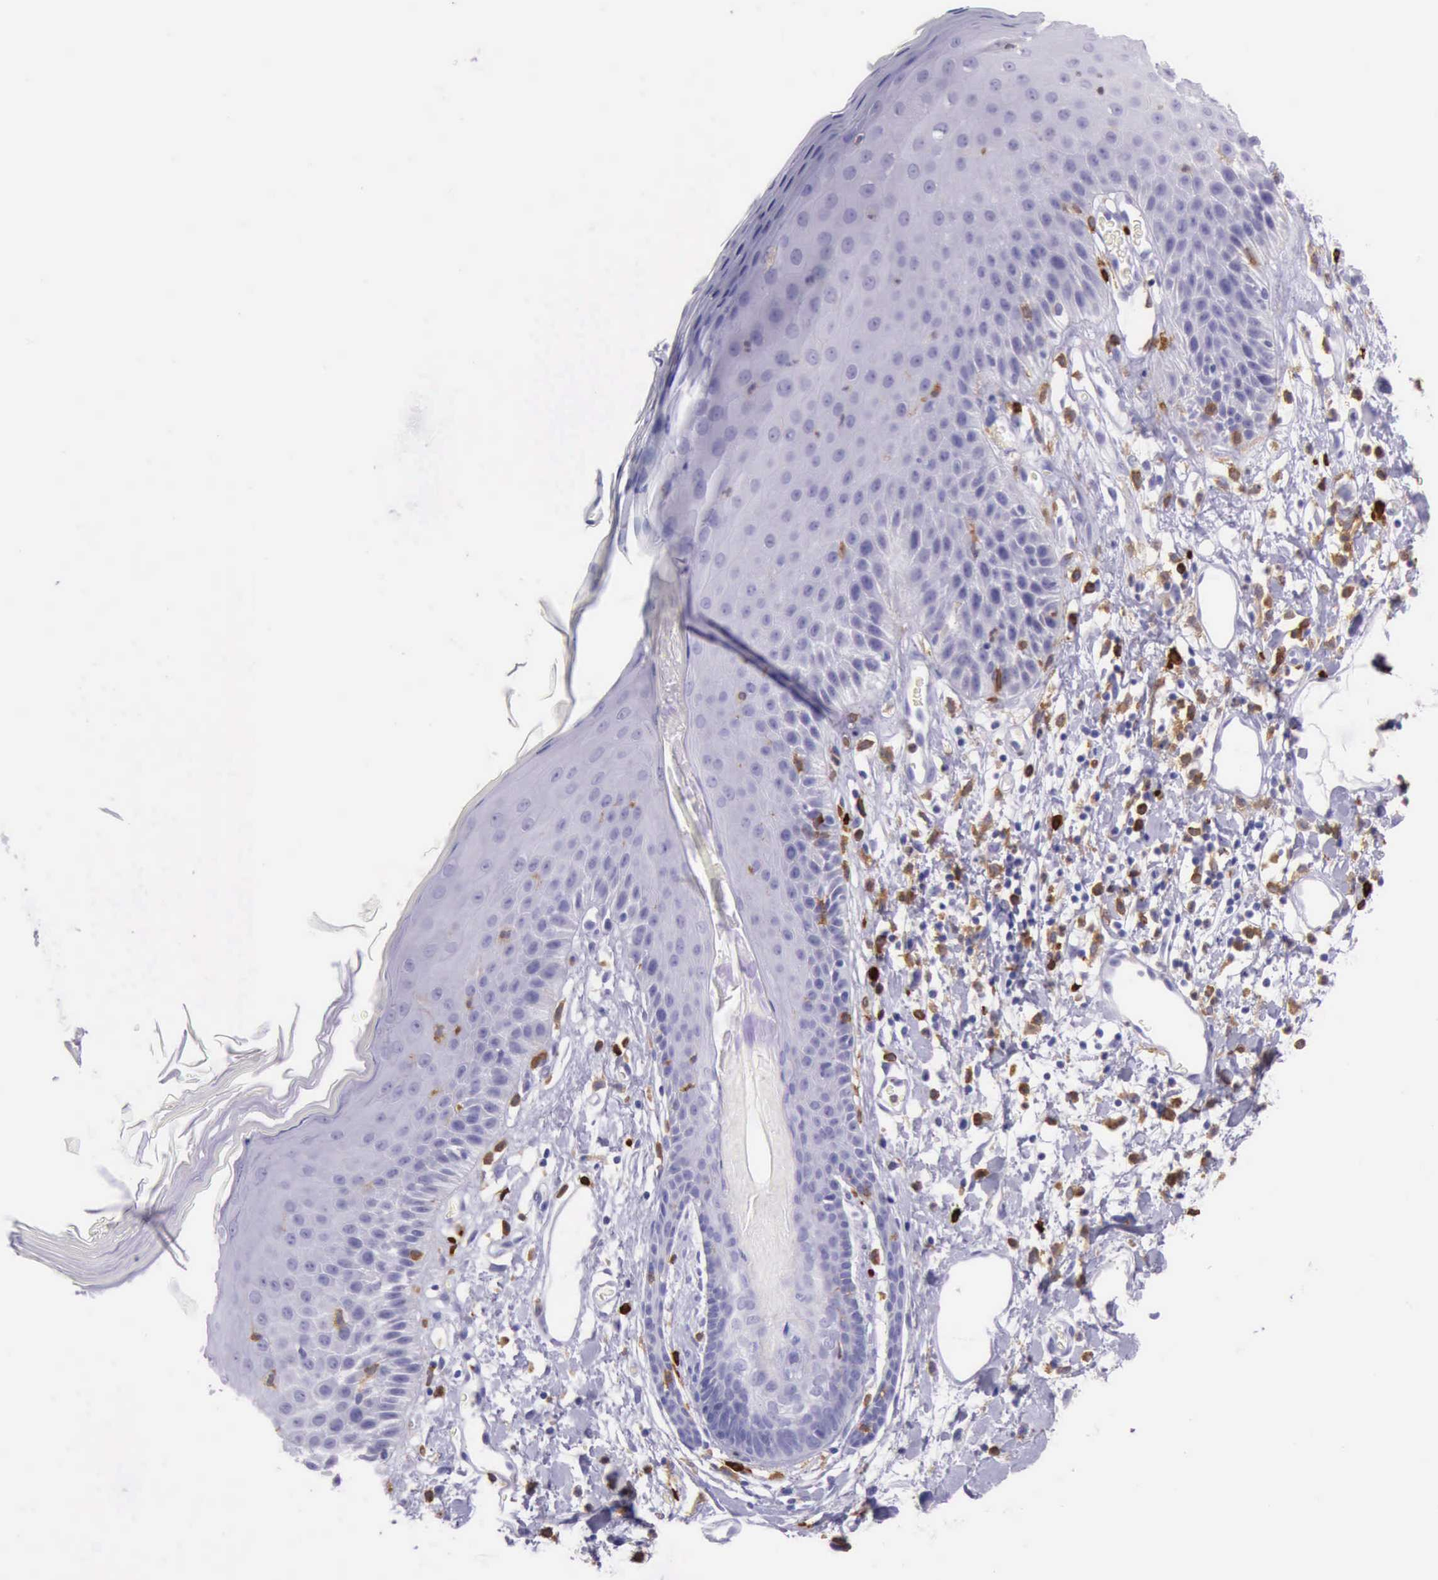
{"staining": {"intensity": "negative", "quantity": "none", "location": "none"}, "tissue": "skin", "cell_type": "Epidermal cells", "image_type": "normal", "snomed": [{"axis": "morphology", "description": "Normal tissue, NOS"}, {"axis": "topography", "description": "Vulva"}, {"axis": "topography", "description": "Peripheral nerve tissue"}], "caption": "DAB (3,3'-diaminobenzidine) immunohistochemical staining of benign human skin demonstrates no significant positivity in epidermal cells. Nuclei are stained in blue.", "gene": "BTK", "patient": {"sex": "female", "age": 68}}